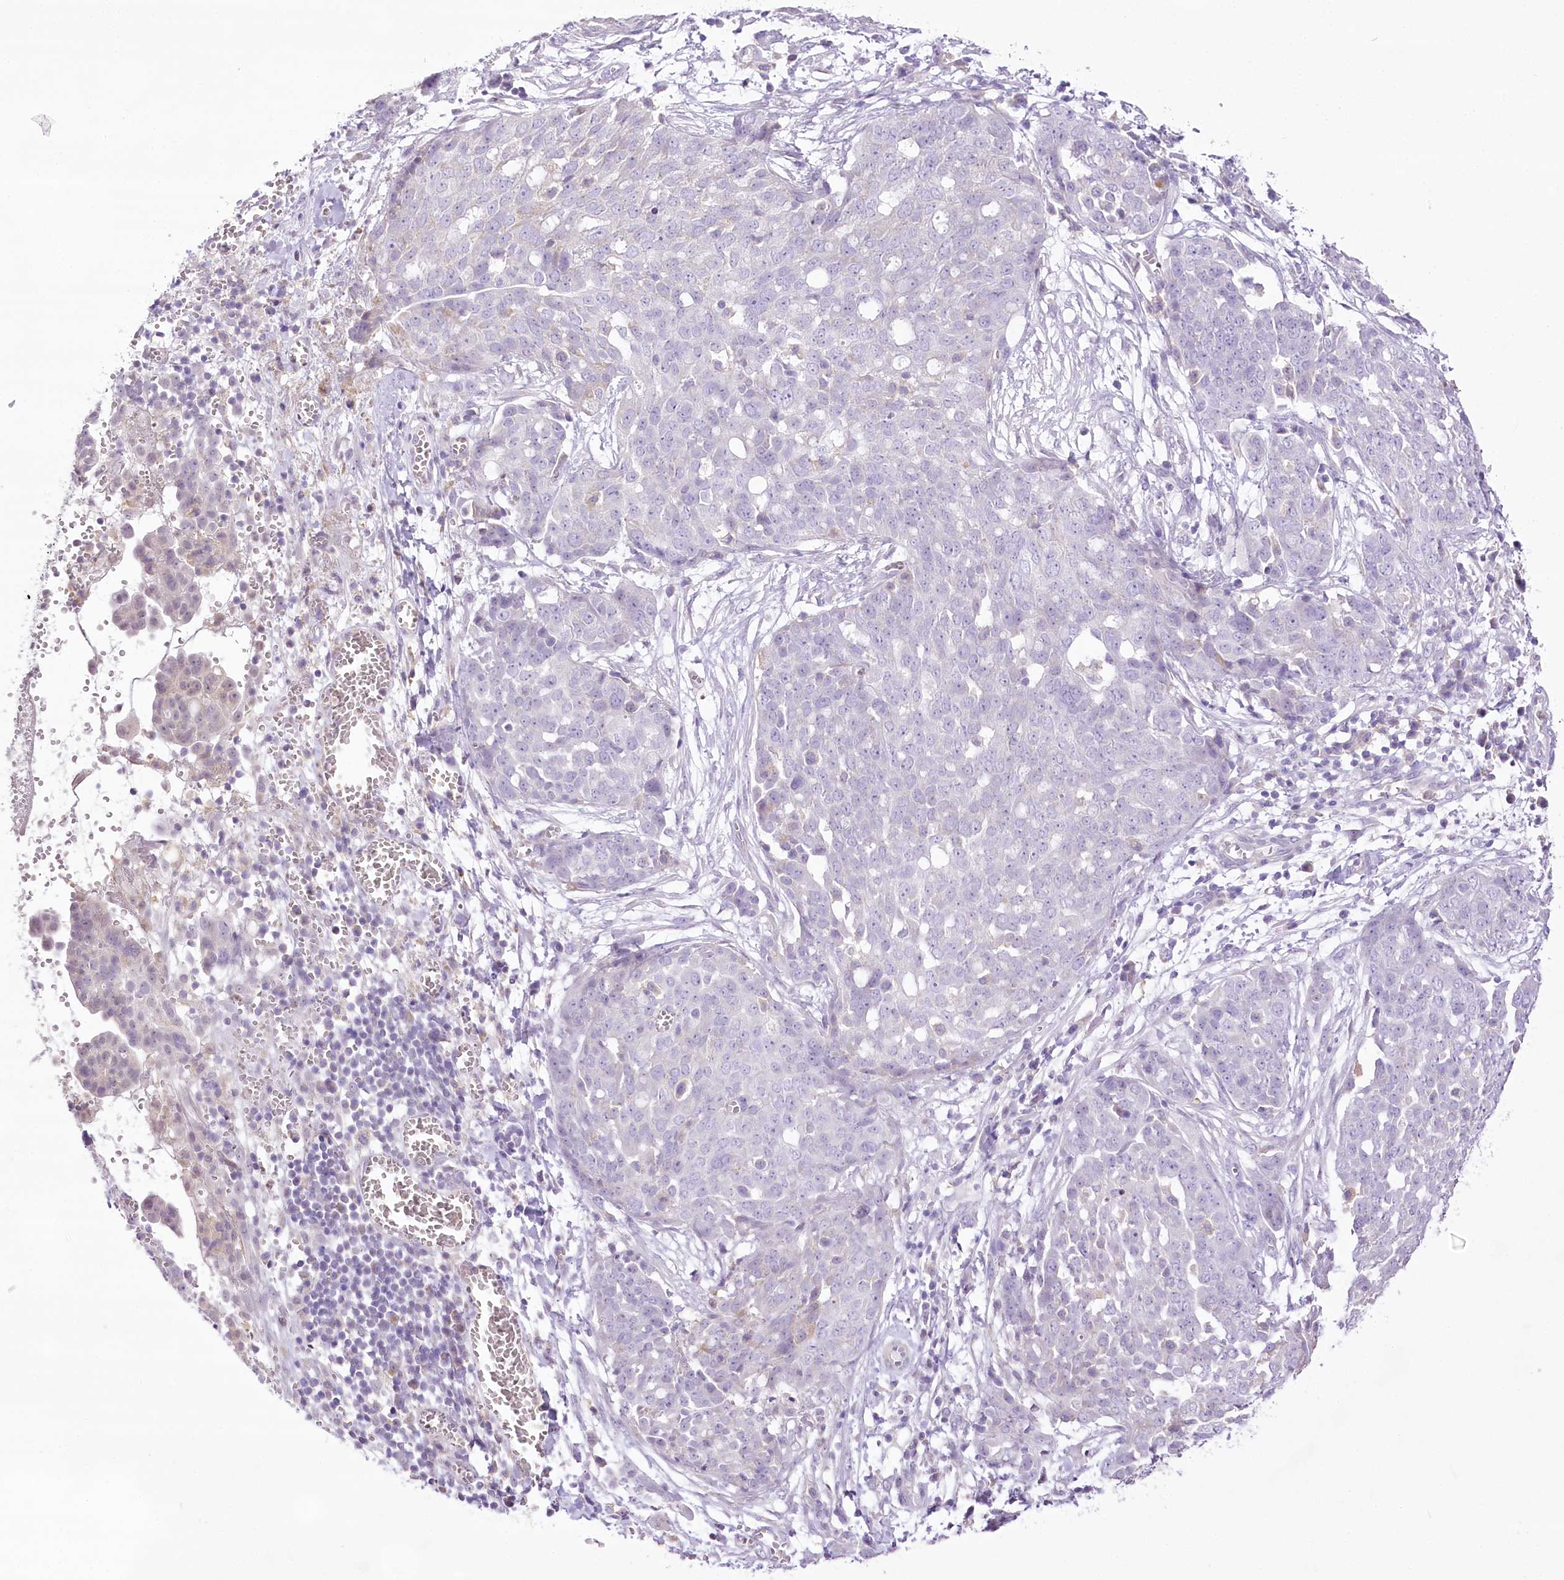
{"staining": {"intensity": "negative", "quantity": "none", "location": "none"}, "tissue": "ovarian cancer", "cell_type": "Tumor cells", "image_type": "cancer", "snomed": [{"axis": "morphology", "description": "Cystadenocarcinoma, serous, NOS"}, {"axis": "topography", "description": "Soft tissue"}, {"axis": "topography", "description": "Ovary"}], "caption": "DAB immunohistochemical staining of human ovarian serous cystadenocarcinoma displays no significant positivity in tumor cells.", "gene": "CCDC30", "patient": {"sex": "female", "age": 57}}